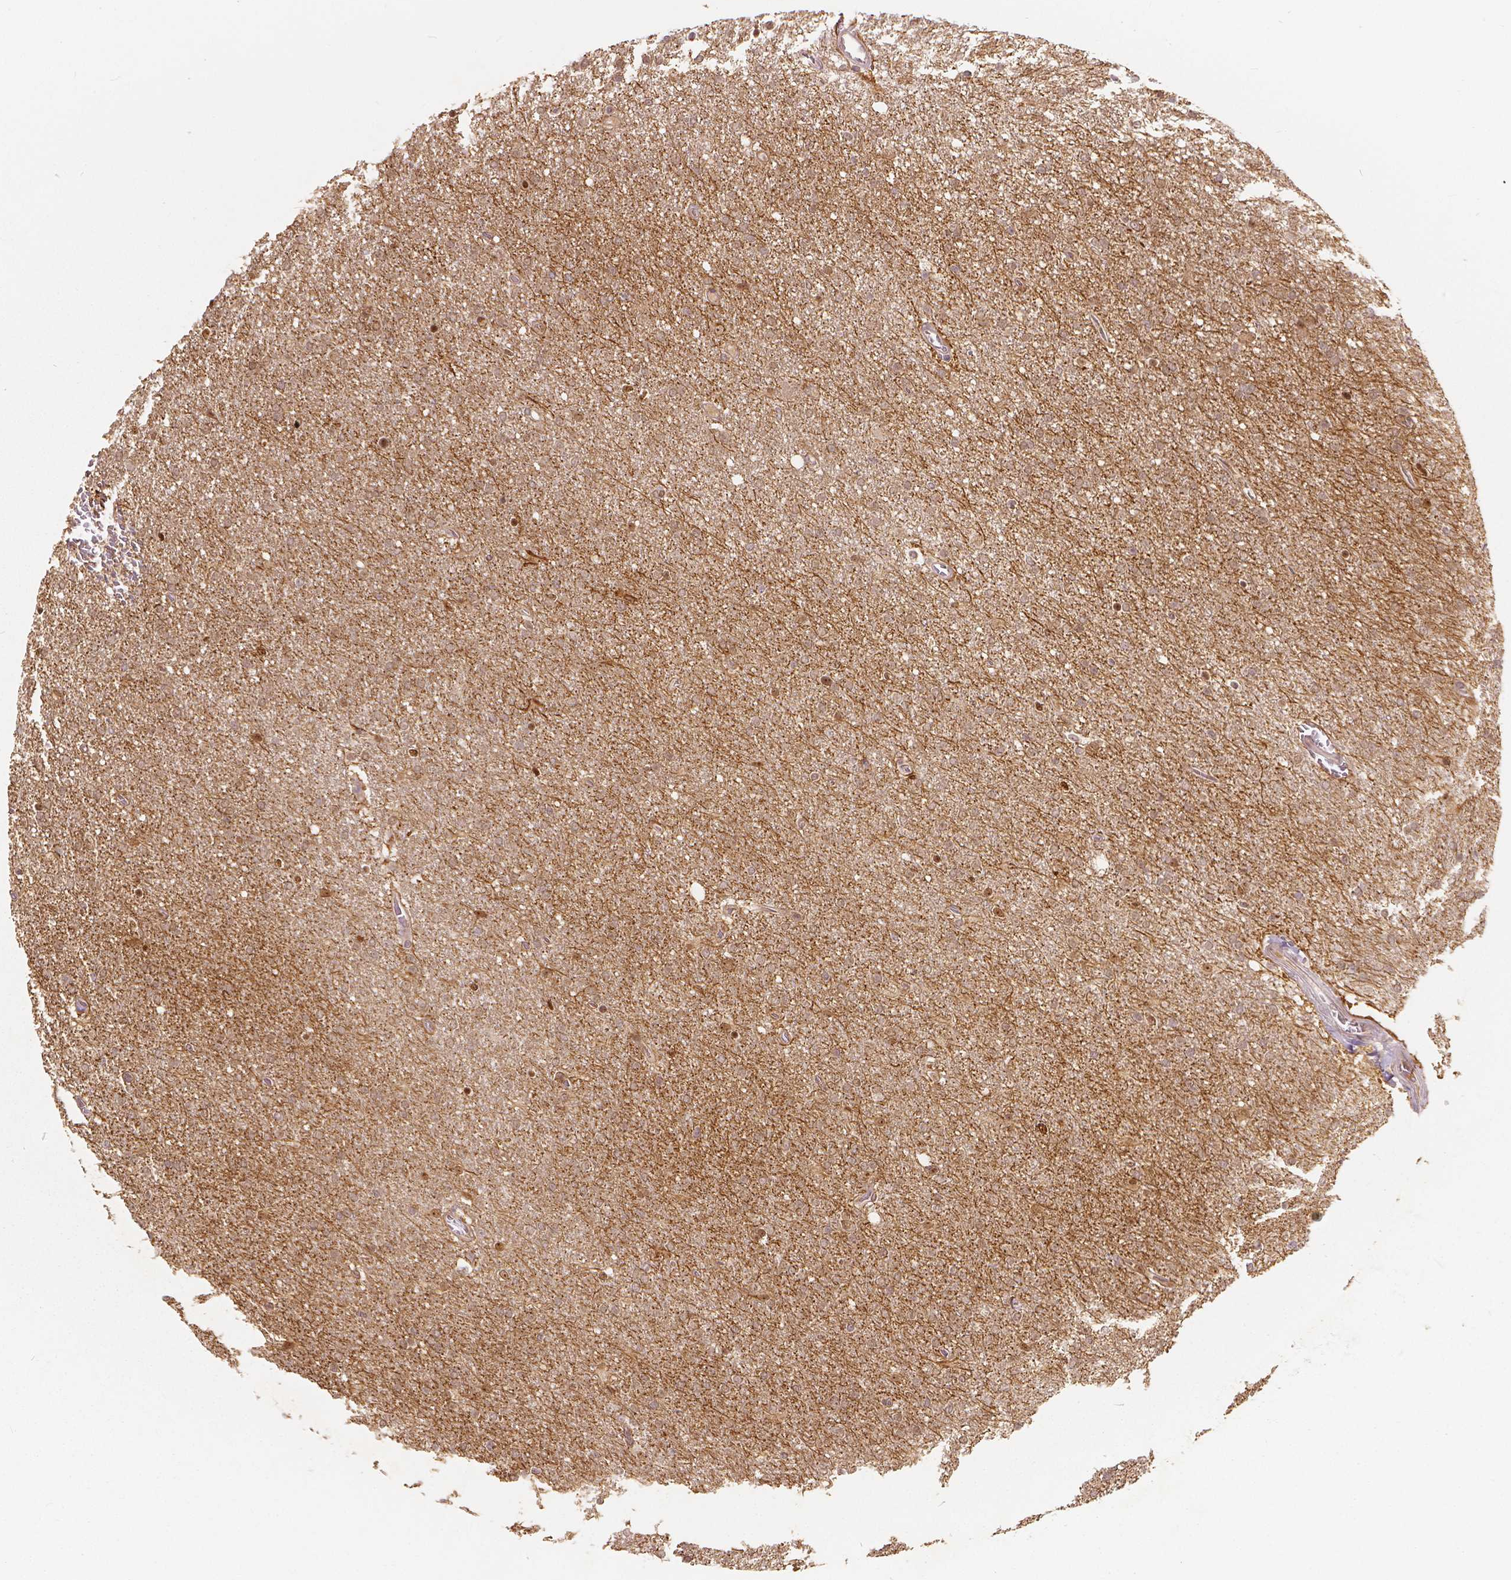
{"staining": {"intensity": "moderate", "quantity": "<25%", "location": "nuclear"}, "tissue": "glioma", "cell_type": "Tumor cells", "image_type": "cancer", "snomed": [{"axis": "morphology", "description": "Glioma, malignant, High grade"}, {"axis": "topography", "description": "Cerebral cortex"}], "caption": "Glioma stained with immunohistochemistry demonstrates moderate nuclear positivity in approximately <25% of tumor cells. Immunohistochemistry stains the protein in brown and the nuclei are stained blue.", "gene": "NSD2", "patient": {"sex": "male", "age": 70}}